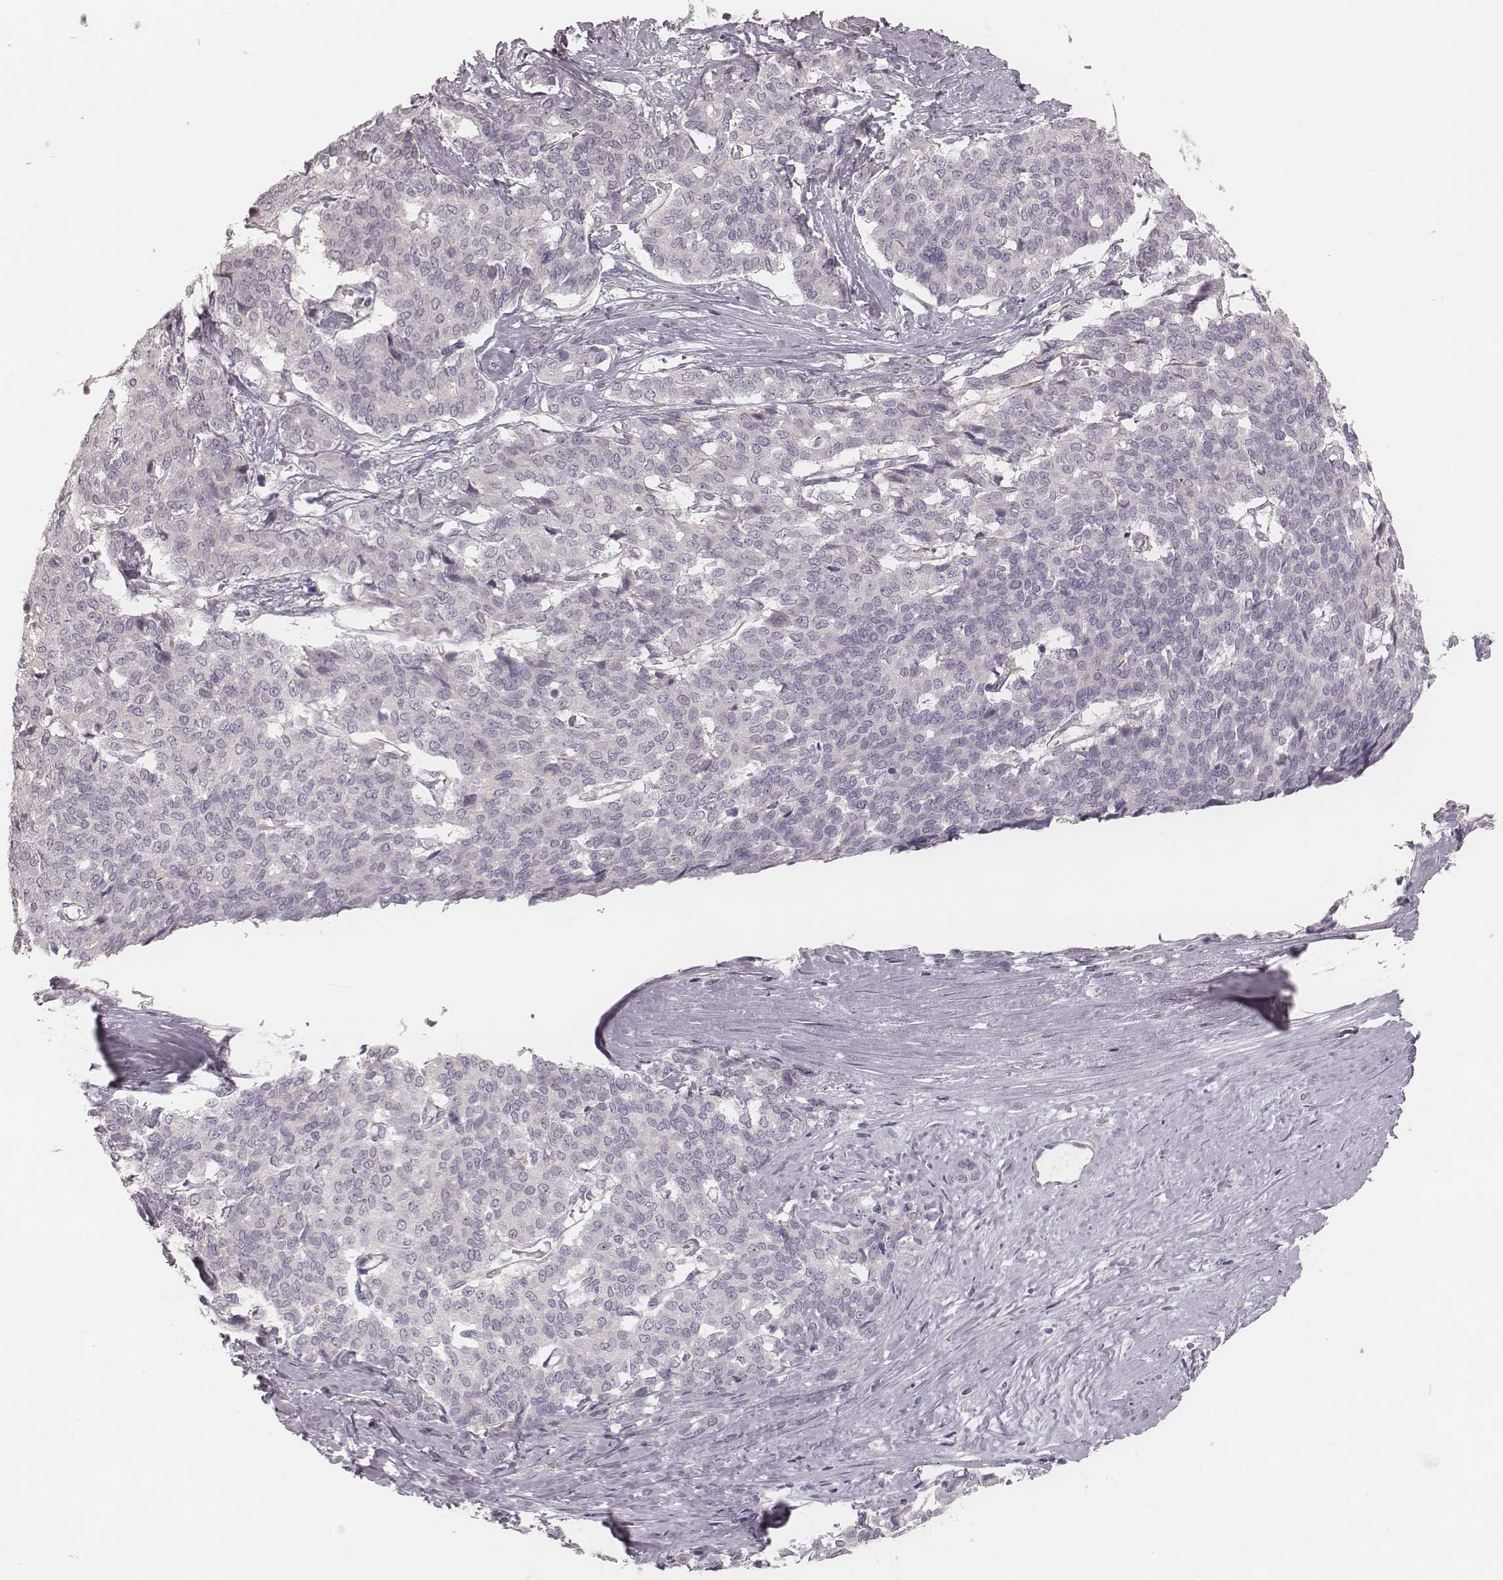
{"staining": {"intensity": "negative", "quantity": "none", "location": "none"}, "tissue": "liver cancer", "cell_type": "Tumor cells", "image_type": "cancer", "snomed": [{"axis": "morphology", "description": "Cholangiocarcinoma"}, {"axis": "topography", "description": "Liver"}], "caption": "Tumor cells show no significant protein positivity in cholangiocarcinoma (liver). (Brightfield microscopy of DAB immunohistochemistry at high magnification).", "gene": "SPA17", "patient": {"sex": "female", "age": 47}}